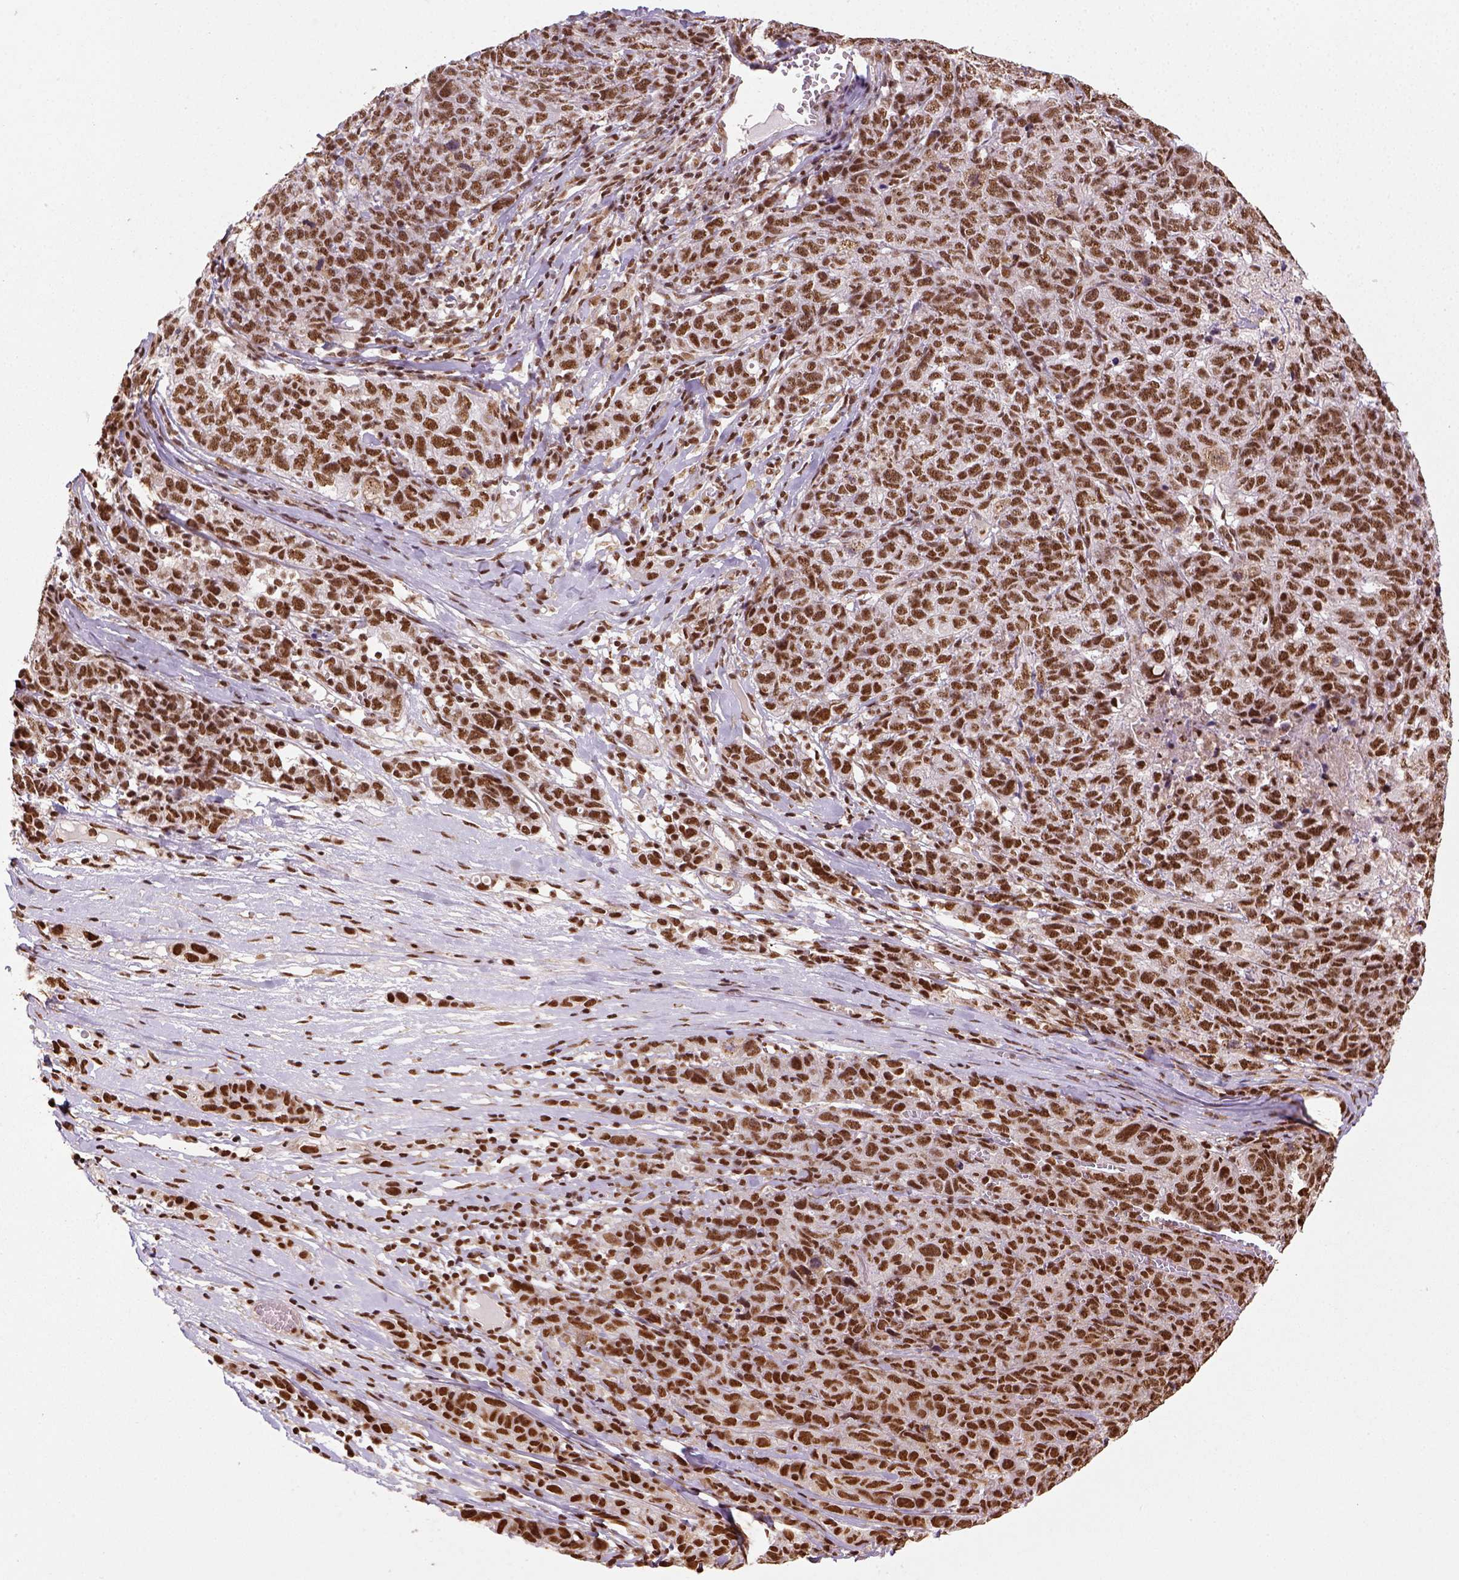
{"staining": {"intensity": "strong", "quantity": ">75%", "location": "nuclear"}, "tissue": "ovarian cancer", "cell_type": "Tumor cells", "image_type": "cancer", "snomed": [{"axis": "morphology", "description": "Cystadenocarcinoma, serous, NOS"}, {"axis": "topography", "description": "Ovary"}], "caption": "Approximately >75% of tumor cells in human ovarian cancer (serous cystadenocarcinoma) exhibit strong nuclear protein positivity as visualized by brown immunohistochemical staining.", "gene": "CCAR1", "patient": {"sex": "female", "age": 71}}